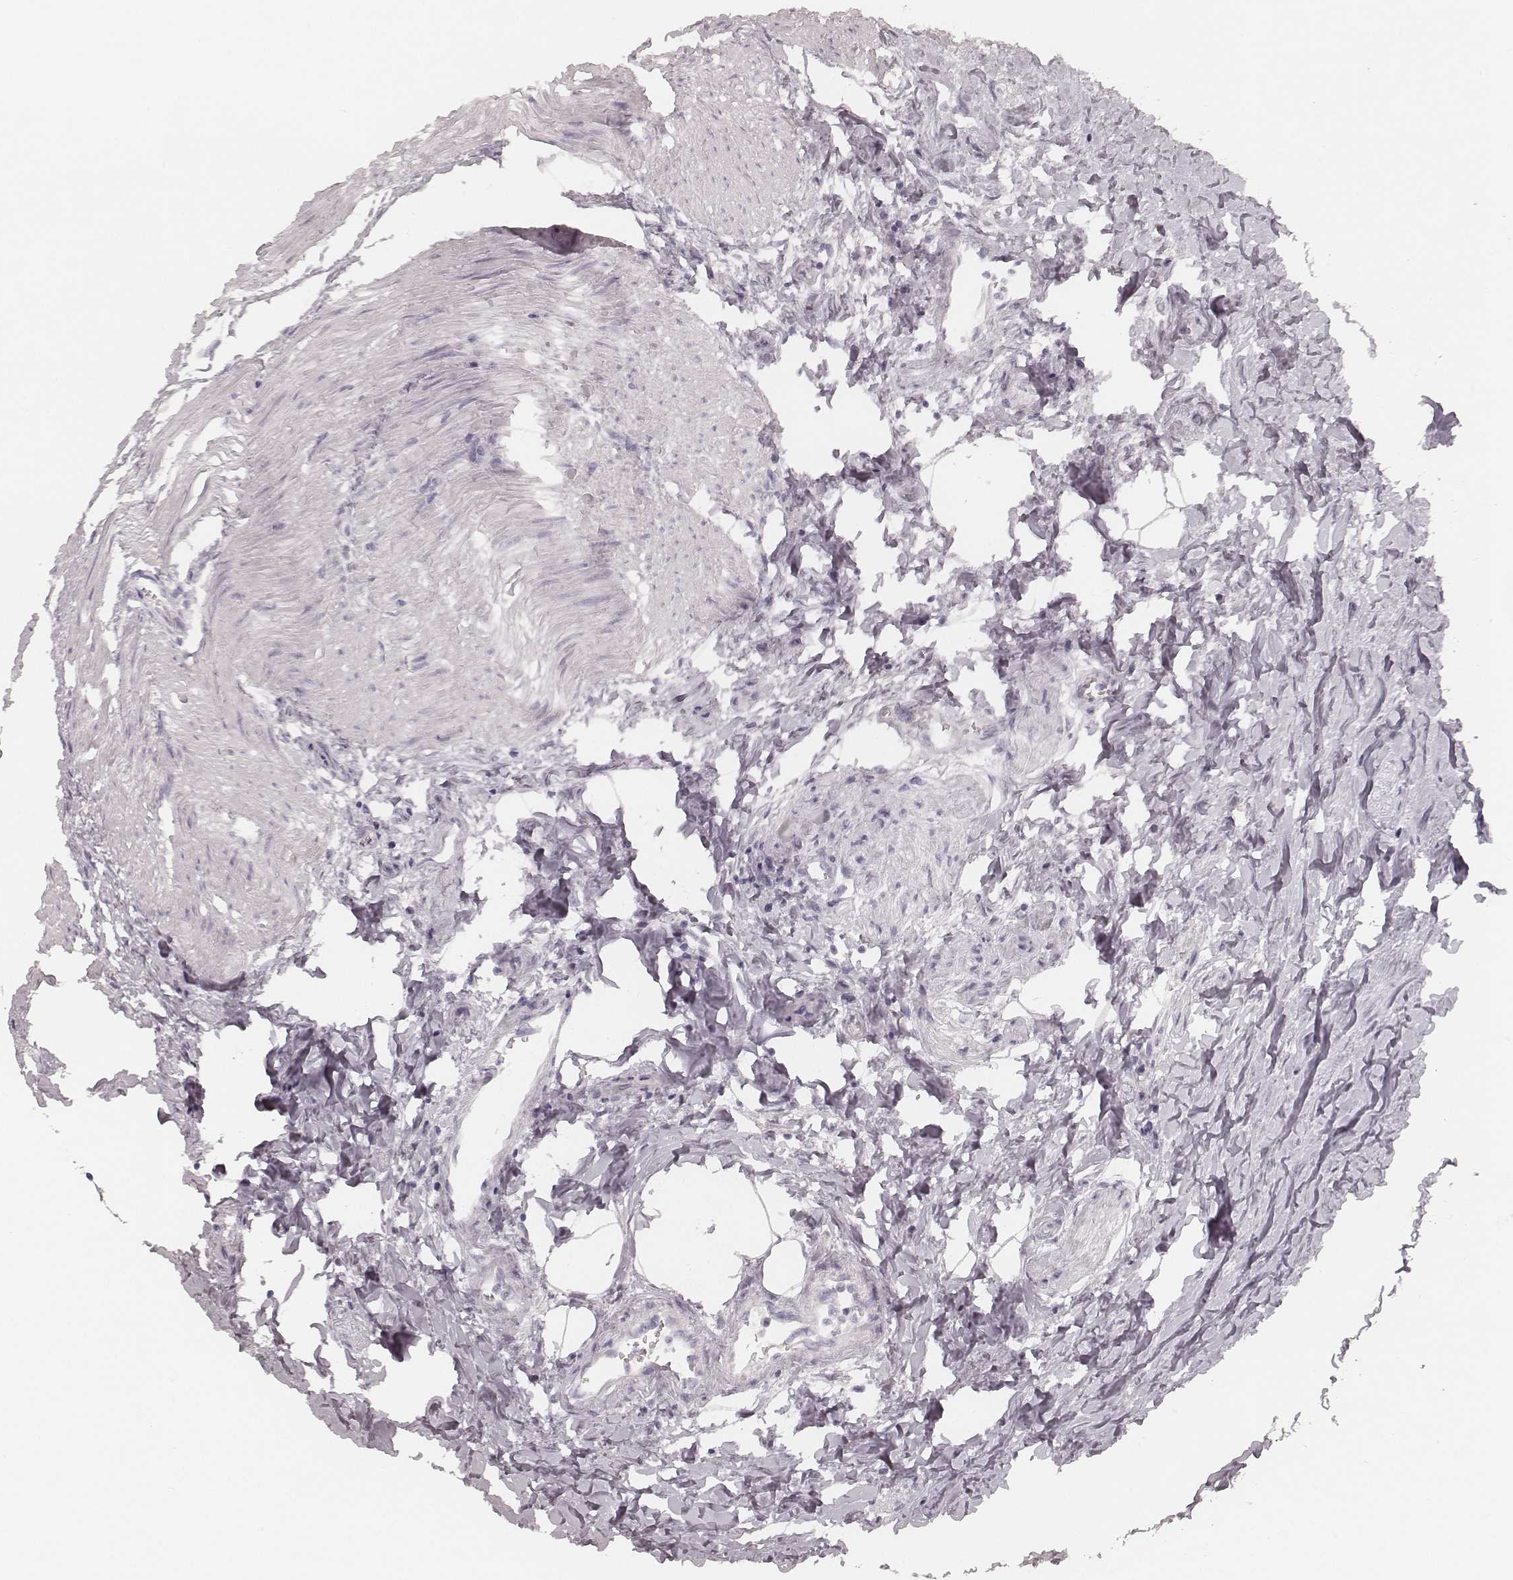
{"staining": {"intensity": "negative", "quantity": "none", "location": "none"}, "tissue": "colorectal cancer", "cell_type": "Tumor cells", "image_type": "cancer", "snomed": [{"axis": "morphology", "description": "Adenocarcinoma, NOS"}, {"axis": "topography", "description": "Rectum"}], "caption": "Immunohistochemical staining of colorectal cancer (adenocarcinoma) shows no significant positivity in tumor cells. (DAB (3,3'-diaminobenzidine) immunohistochemistry (IHC), high magnification).", "gene": "KRT31", "patient": {"sex": "male", "age": 54}}